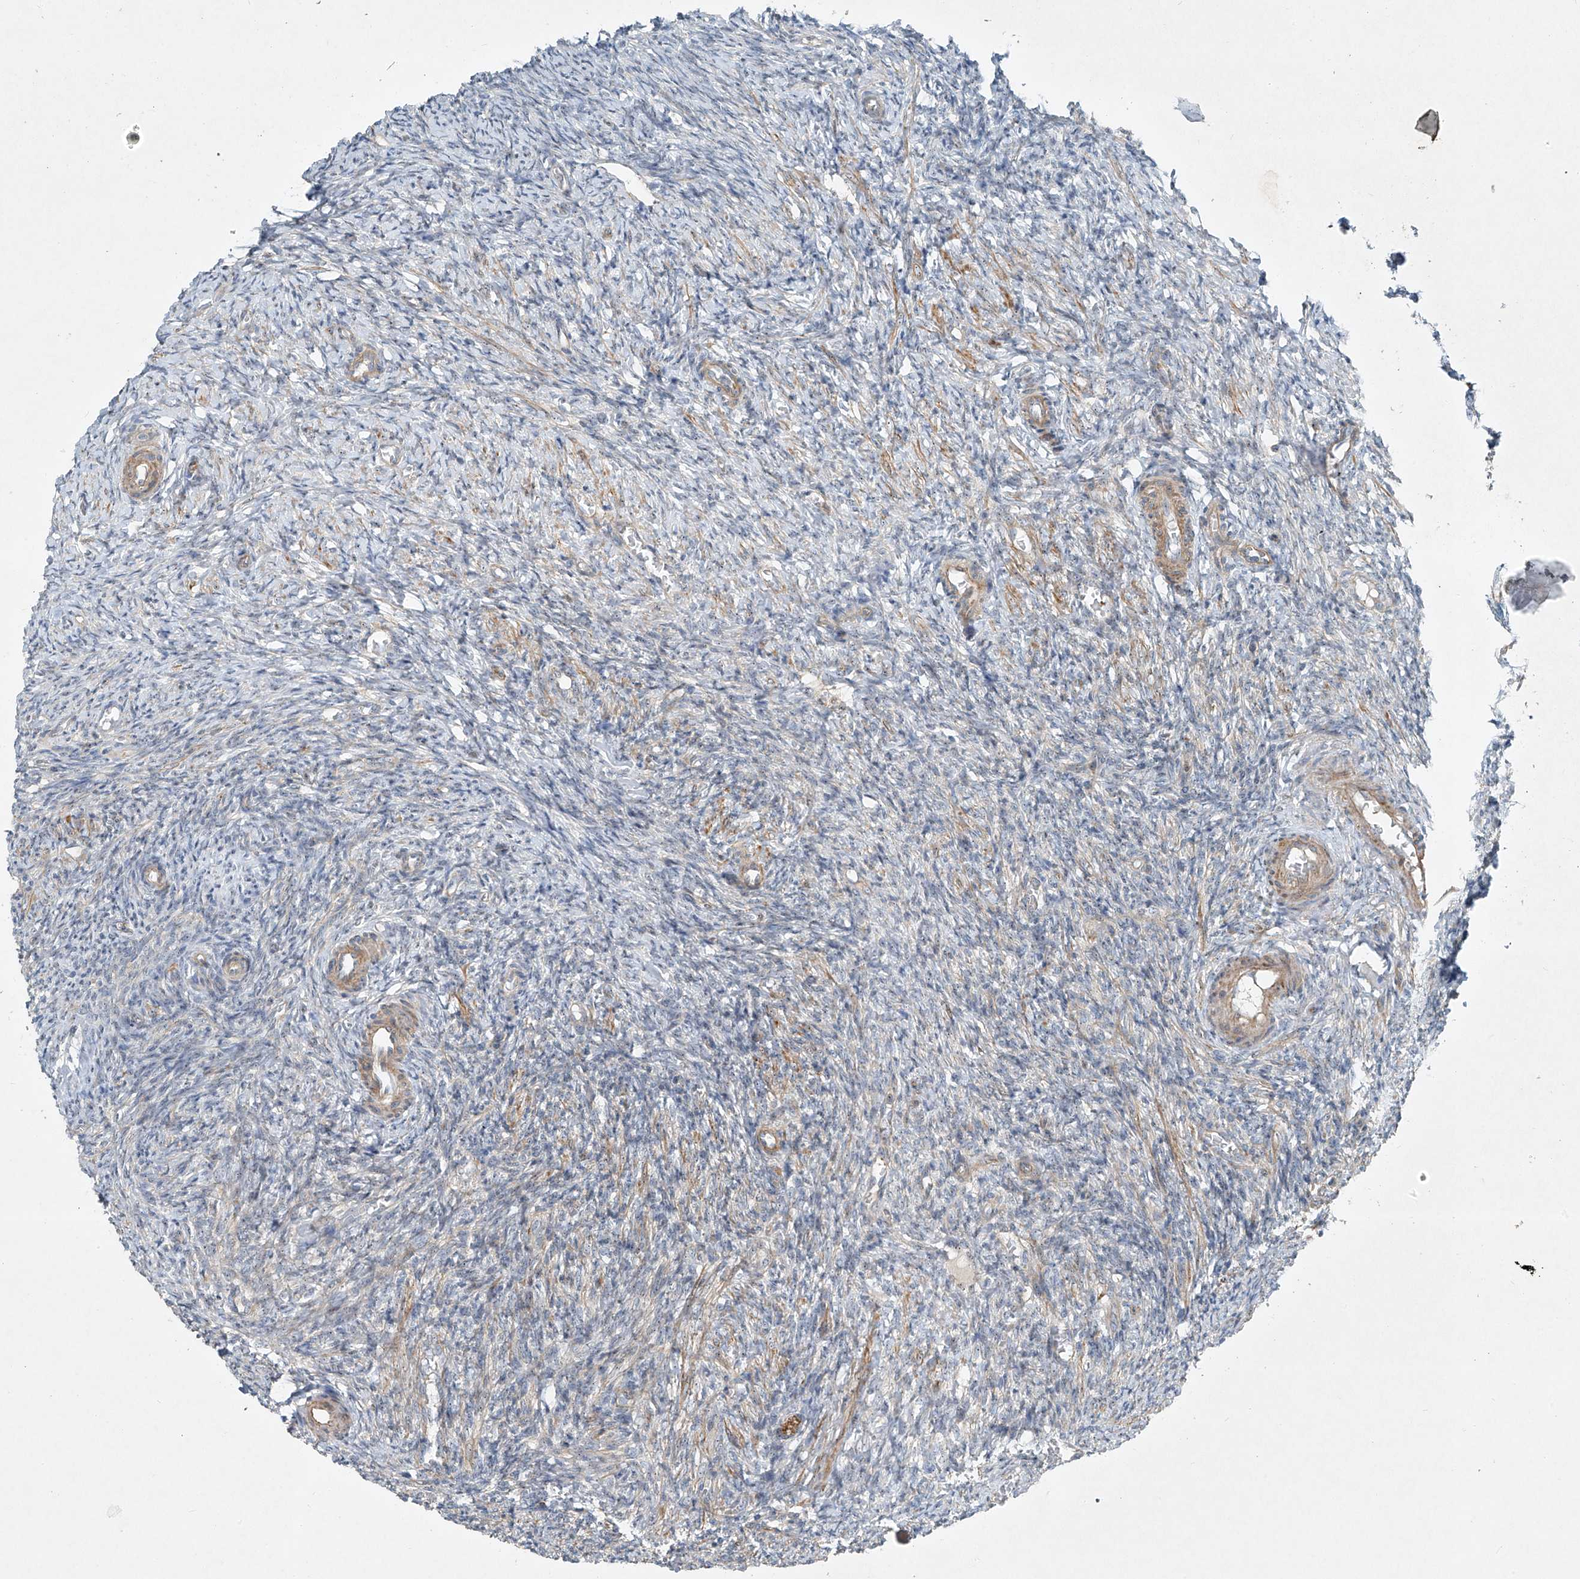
{"staining": {"intensity": "strong", "quantity": ">75%", "location": "cytoplasmic/membranous"}, "tissue": "ovary", "cell_type": "Follicle cells", "image_type": "normal", "snomed": [{"axis": "morphology", "description": "Normal tissue, NOS"}, {"axis": "topography", "description": "Ovary"}], "caption": "IHC of normal ovary exhibits high levels of strong cytoplasmic/membranous positivity in about >75% of follicle cells.", "gene": "PPCS", "patient": {"sex": "female", "age": 27}}